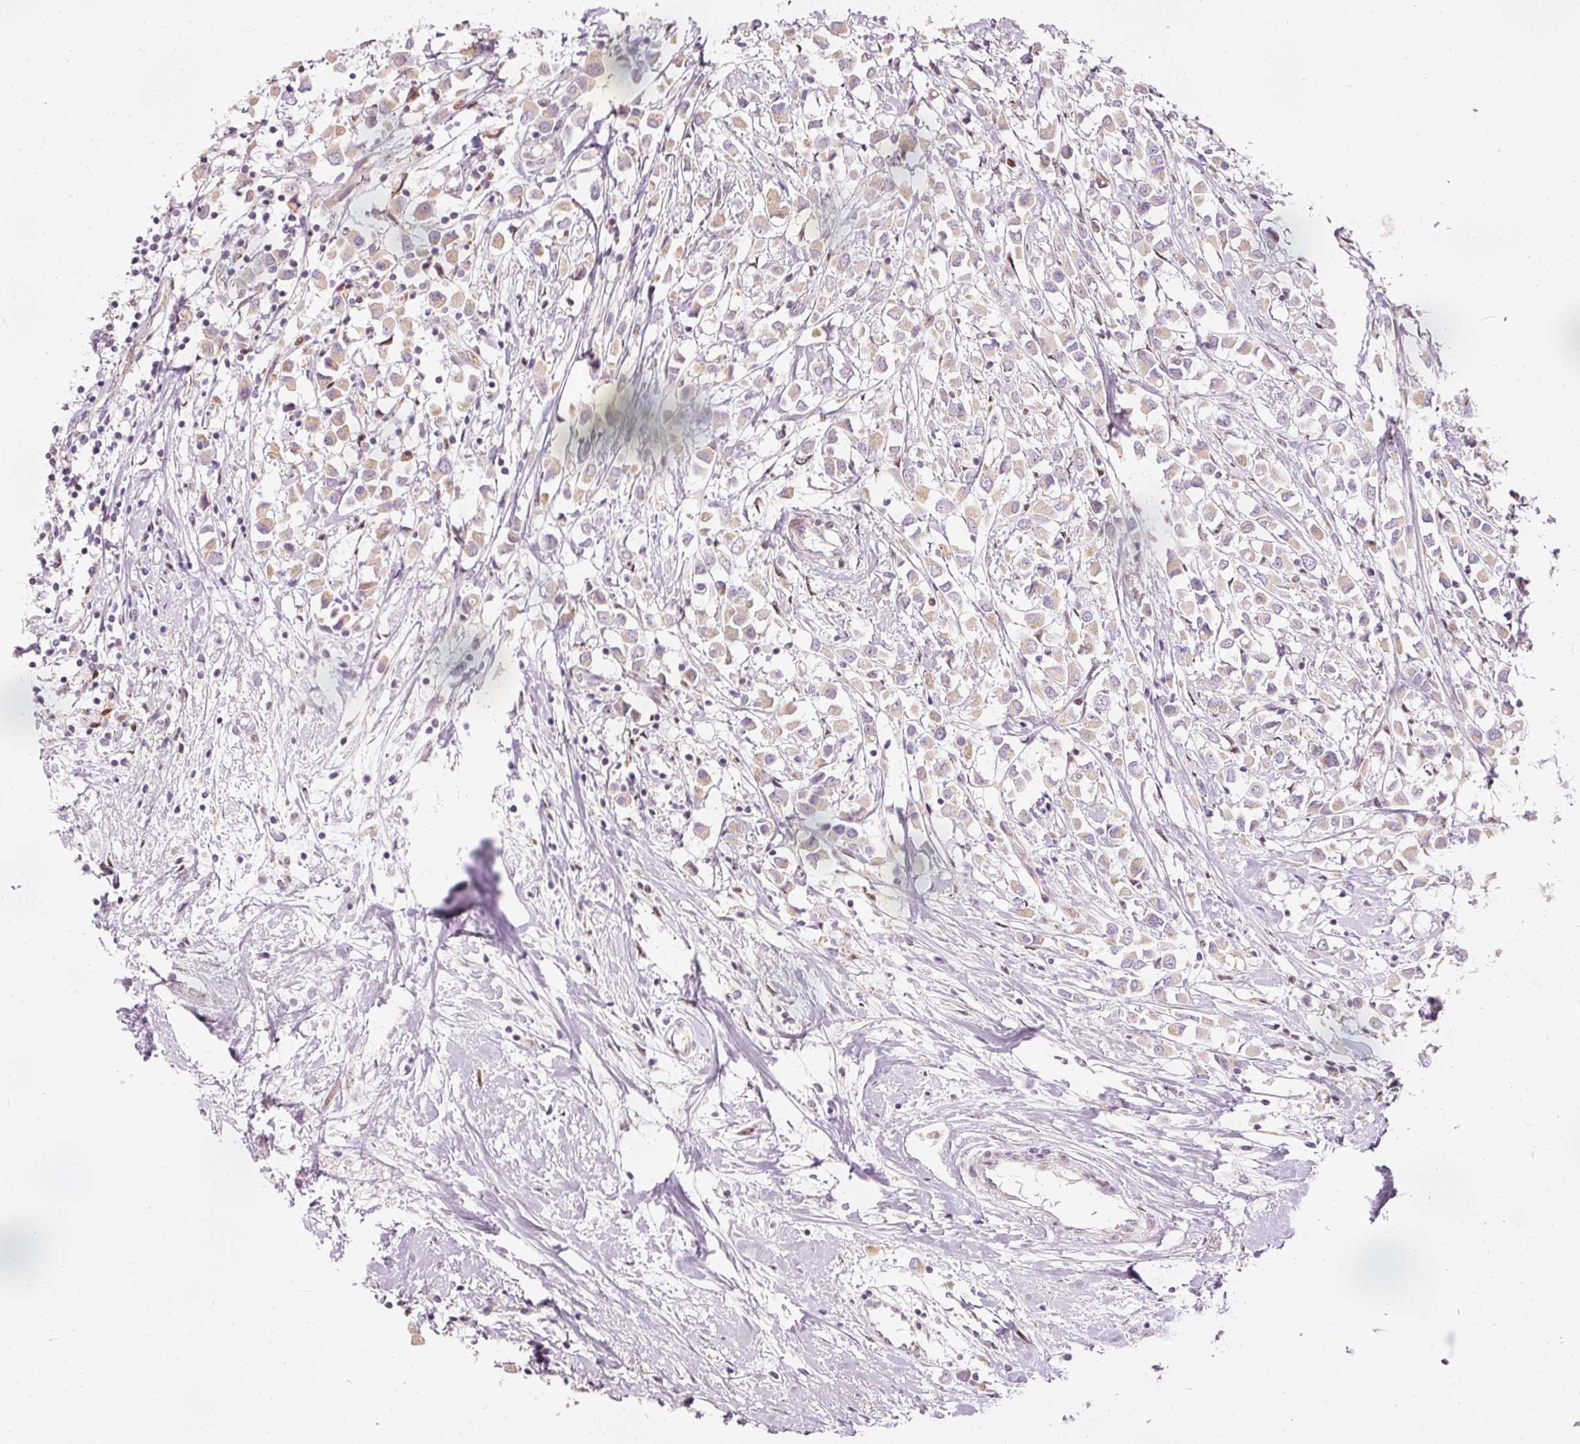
{"staining": {"intensity": "weak", "quantity": ">75%", "location": "cytoplasmic/membranous"}, "tissue": "breast cancer", "cell_type": "Tumor cells", "image_type": "cancer", "snomed": [{"axis": "morphology", "description": "Duct carcinoma"}, {"axis": "topography", "description": "Breast"}], "caption": "Breast cancer stained for a protein (brown) displays weak cytoplasmic/membranous positive positivity in approximately >75% of tumor cells.", "gene": "RNF39", "patient": {"sex": "female", "age": 61}}